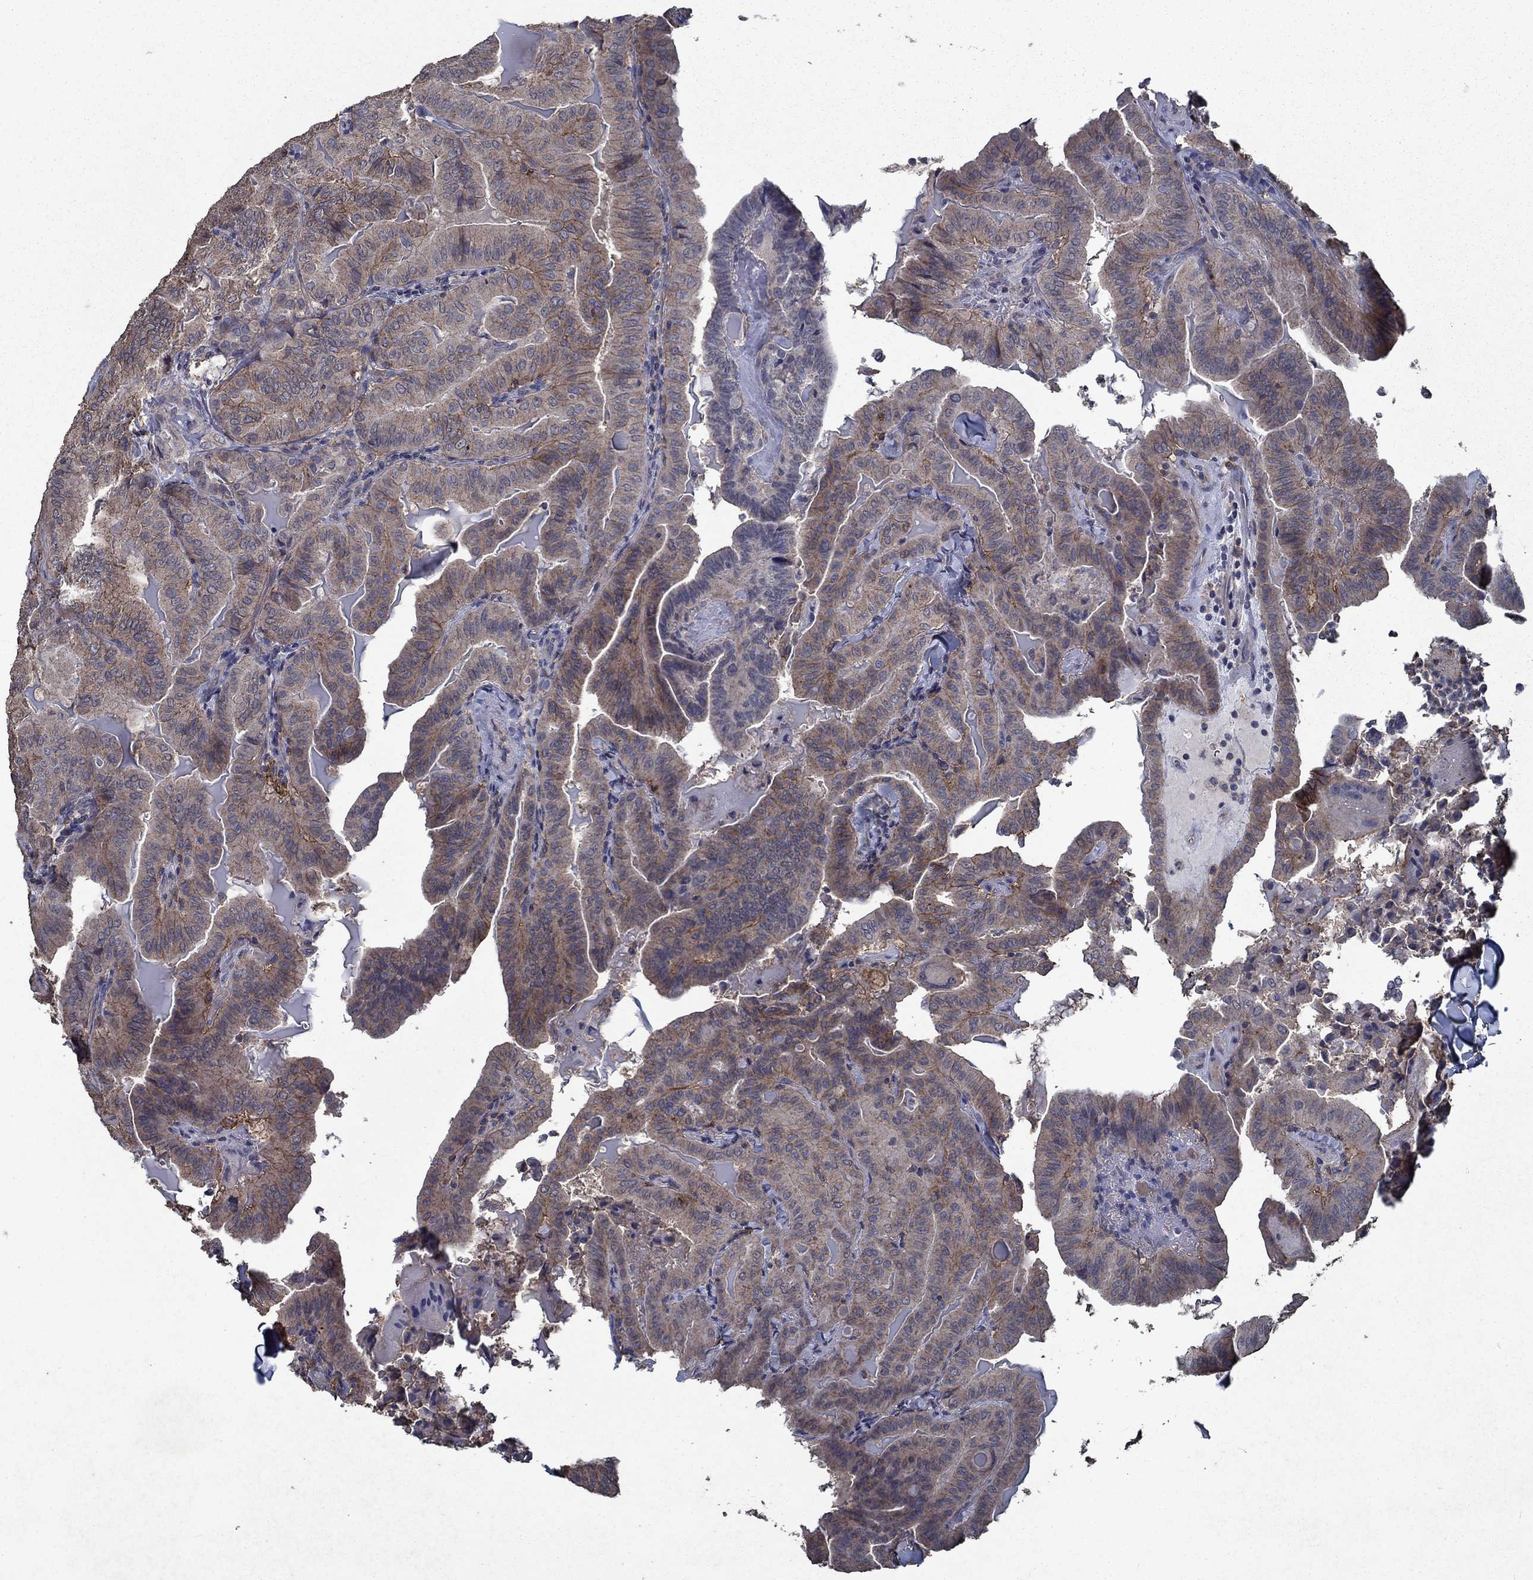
{"staining": {"intensity": "moderate", "quantity": "<25%", "location": "cytoplasmic/membranous"}, "tissue": "thyroid cancer", "cell_type": "Tumor cells", "image_type": "cancer", "snomed": [{"axis": "morphology", "description": "Papillary adenocarcinoma, NOS"}, {"axis": "topography", "description": "Thyroid gland"}], "caption": "This is a micrograph of IHC staining of thyroid cancer, which shows moderate expression in the cytoplasmic/membranous of tumor cells.", "gene": "SLC44A1", "patient": {"sex": "female", "age": 68}}